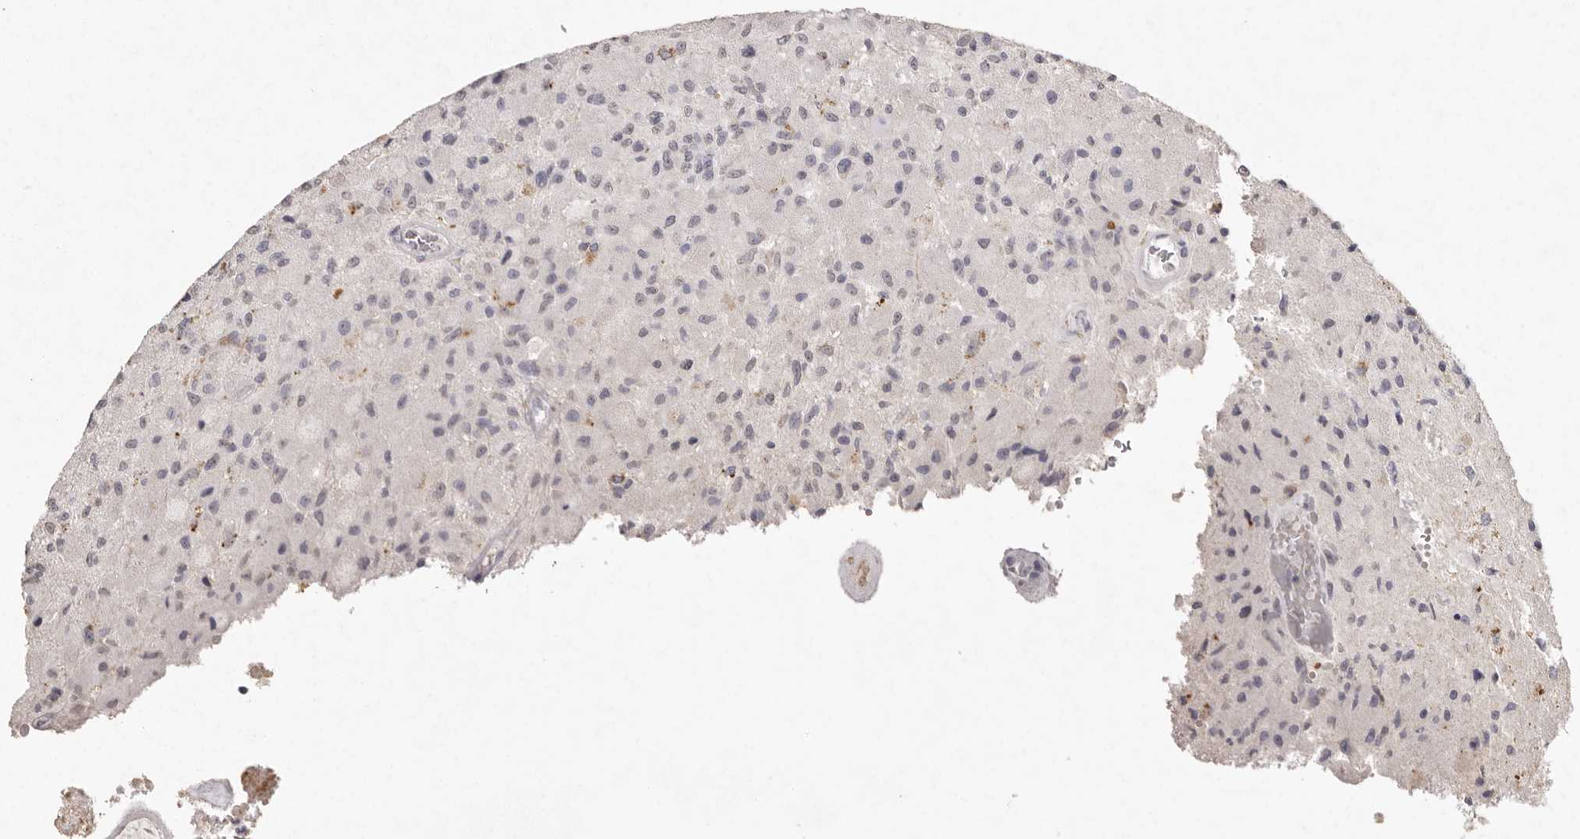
{"staining": {"intensity": "negative", "quantity": "none", "location": "none"}, "tissue": "glioma", "cell_type": "Tumor cells", "image_type": "cancer", "snomed": [{"axis": "morphology", "description": "Normal tissue, NOS"}, {"axis": "morphology", "description": "Glioma, malignant, High grade"}, {"axis": "topography", "description": "Cerebral cortex"}], "caption": "IHC image of neoplastic tissue: malignant glioma (high-grade) stained with DAB (3,3'-diaminobenzidine) exhibits no significant protein expression in tumor cells.", "gene": "FAM185A", "patient": {"sex": "male", "age": 77}}